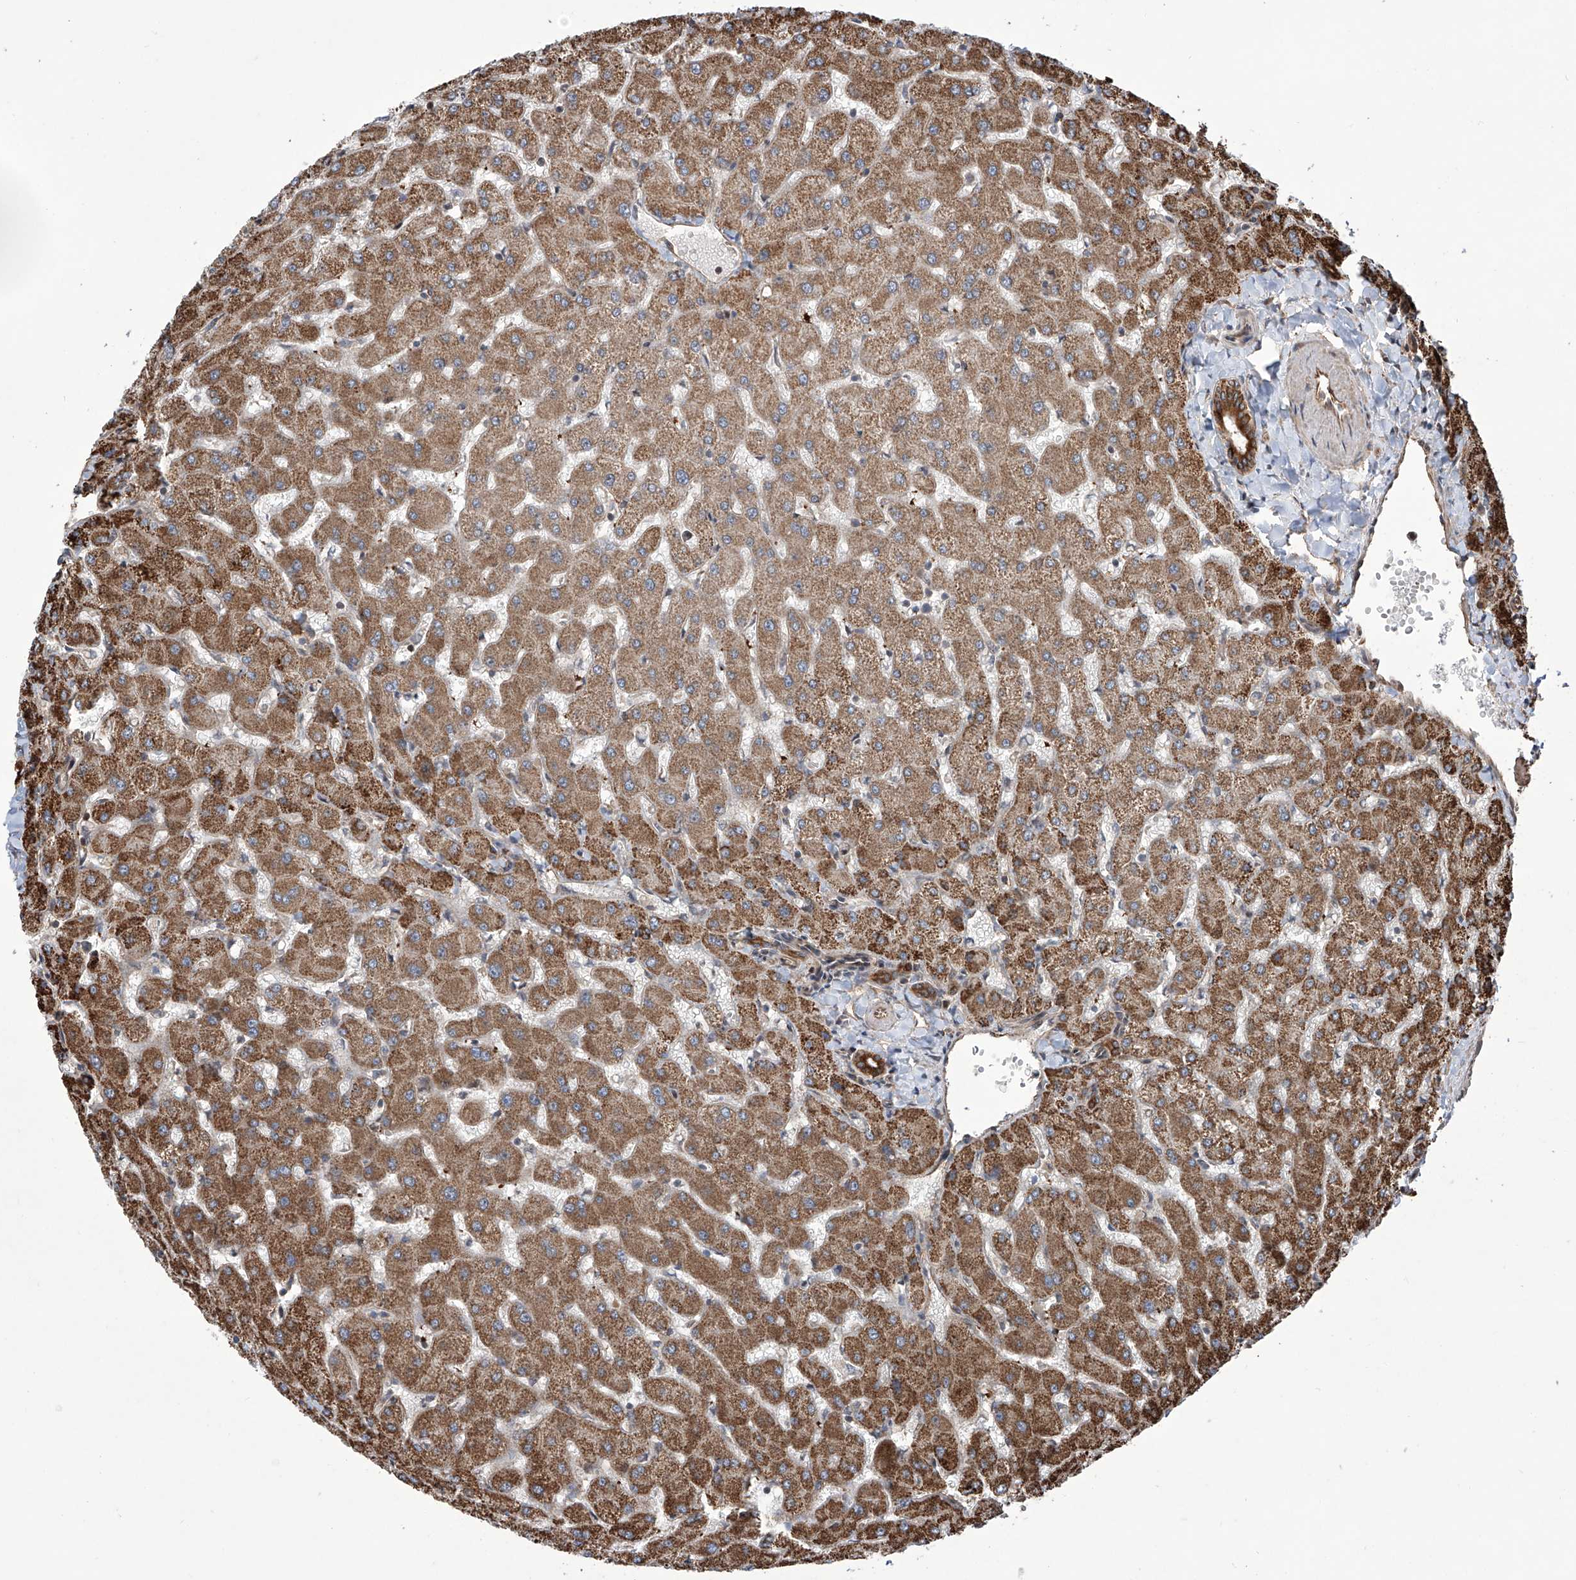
{"staining": {"intensity": "strong", "quantity": ">75%", "location": "cytoplasmic/membranous"}, "tissue": "liver", "cell_type": "Cholangiocytes", "image_type": "normal", "snomed": [{"axis": "morphology", "description": "Normal tissue, NOS"}, {"axis": "topography", "description": "Liver"}], "caption": "The immunohistochemical stain highlights strong cytoplasmic/membranous positivity in cholangiocytes of normal liver.", "gene": "APAF1", "patient": {"sex": "female", "age": 63}}